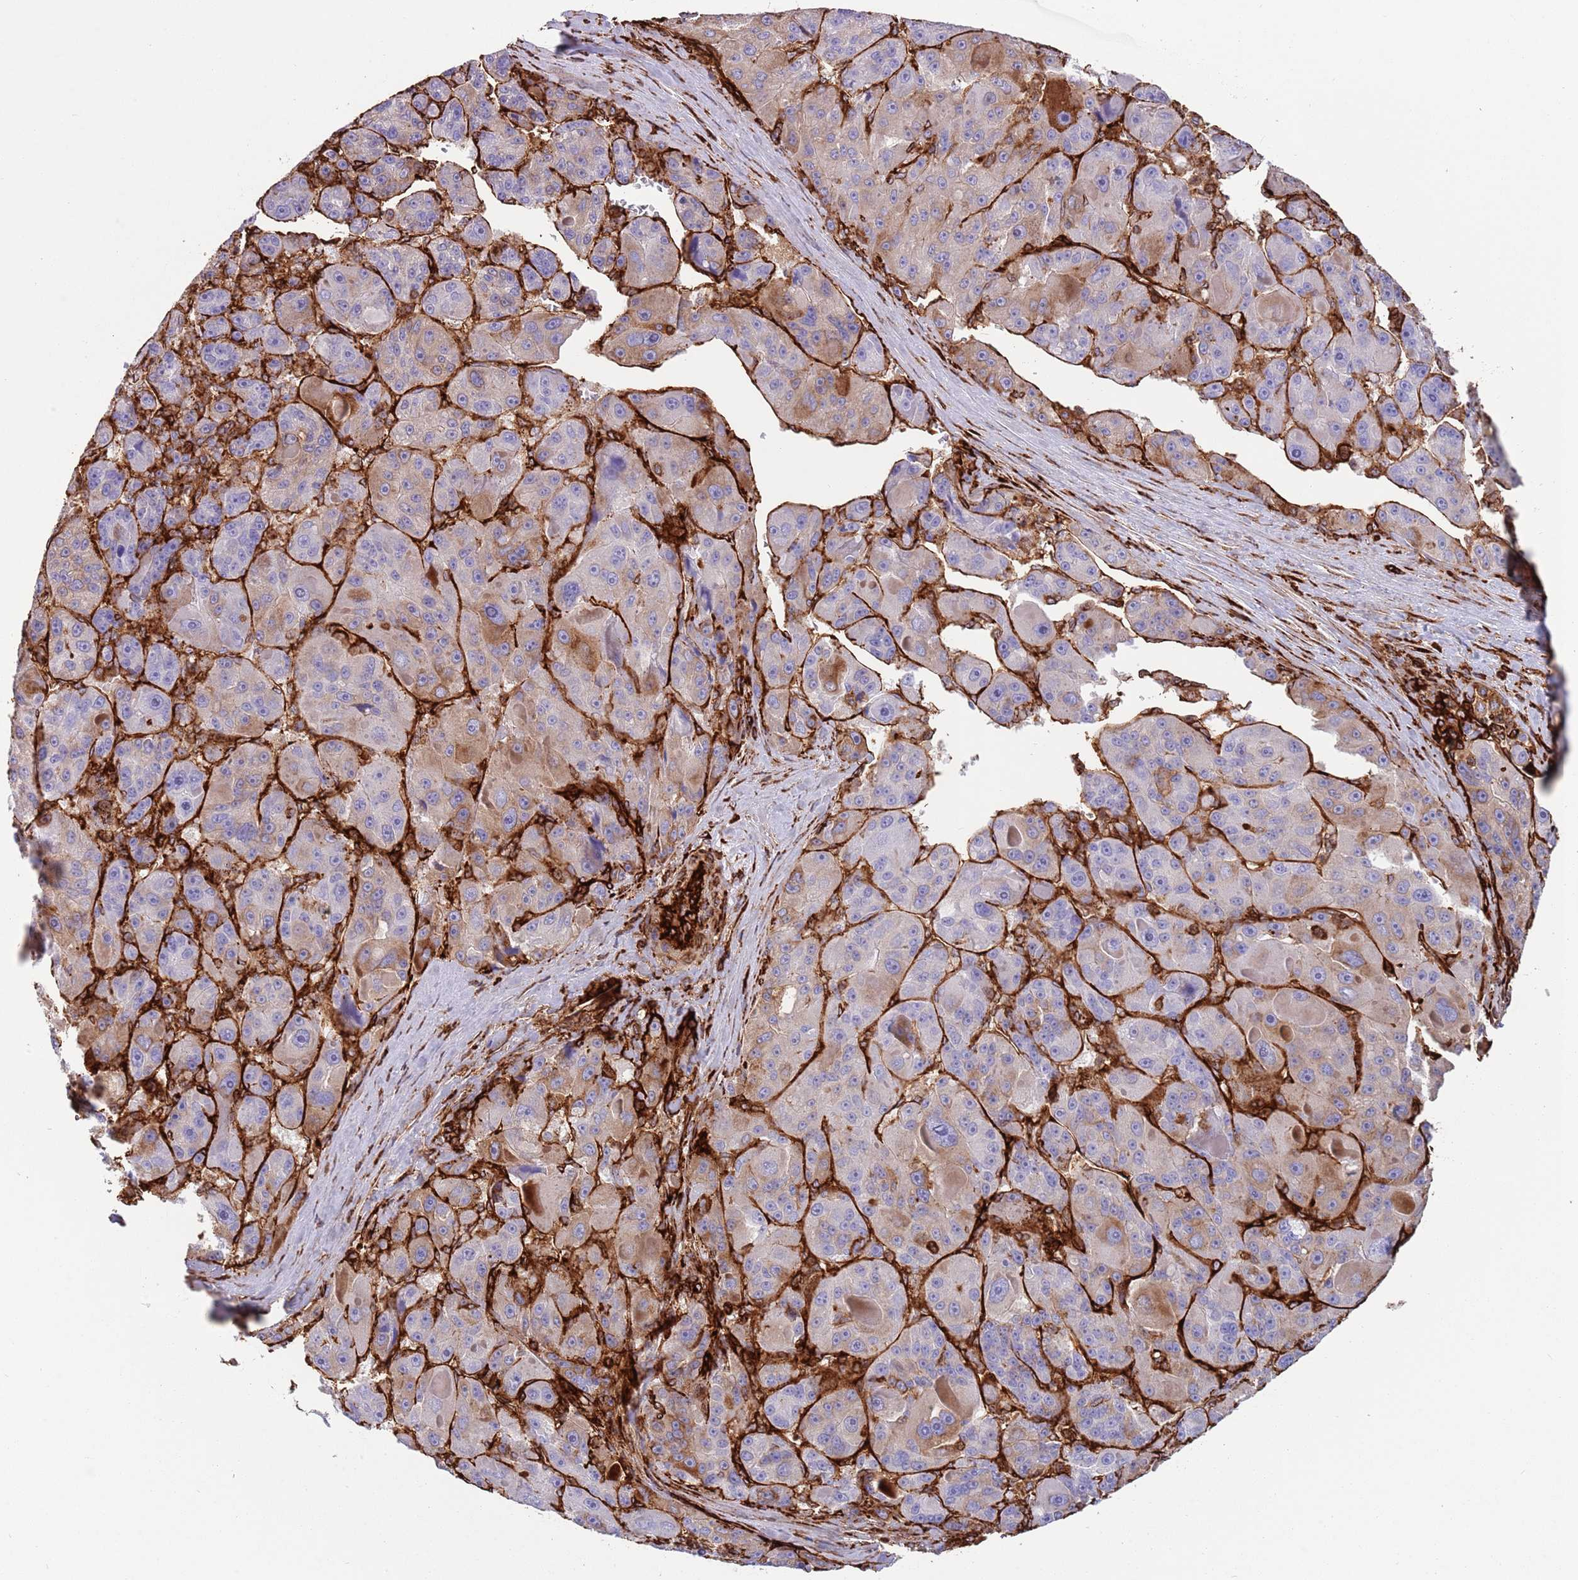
{"staining": {"intensity": "moderate", "quantity": "<25%", "location": "cytoplasmic/membranous"}, "tissue": "liver cancer", "cell_type": "Tumor cells", "image_type": "cancer", "snomed": [{"axis": "morphology", "description": "Carcinoma, Hepatocellular, NOS"}, {"axis": "topography", "description": "Liver"}], "caption": "The immunohistochemical stain highlights moderate cytoplasmic/membranous expression in tumor cells of liver cancer (hepatocellular carcinoma) tissue.", "gene": "KBTBD7", "patient": {"sex": "male", "age": 76}}